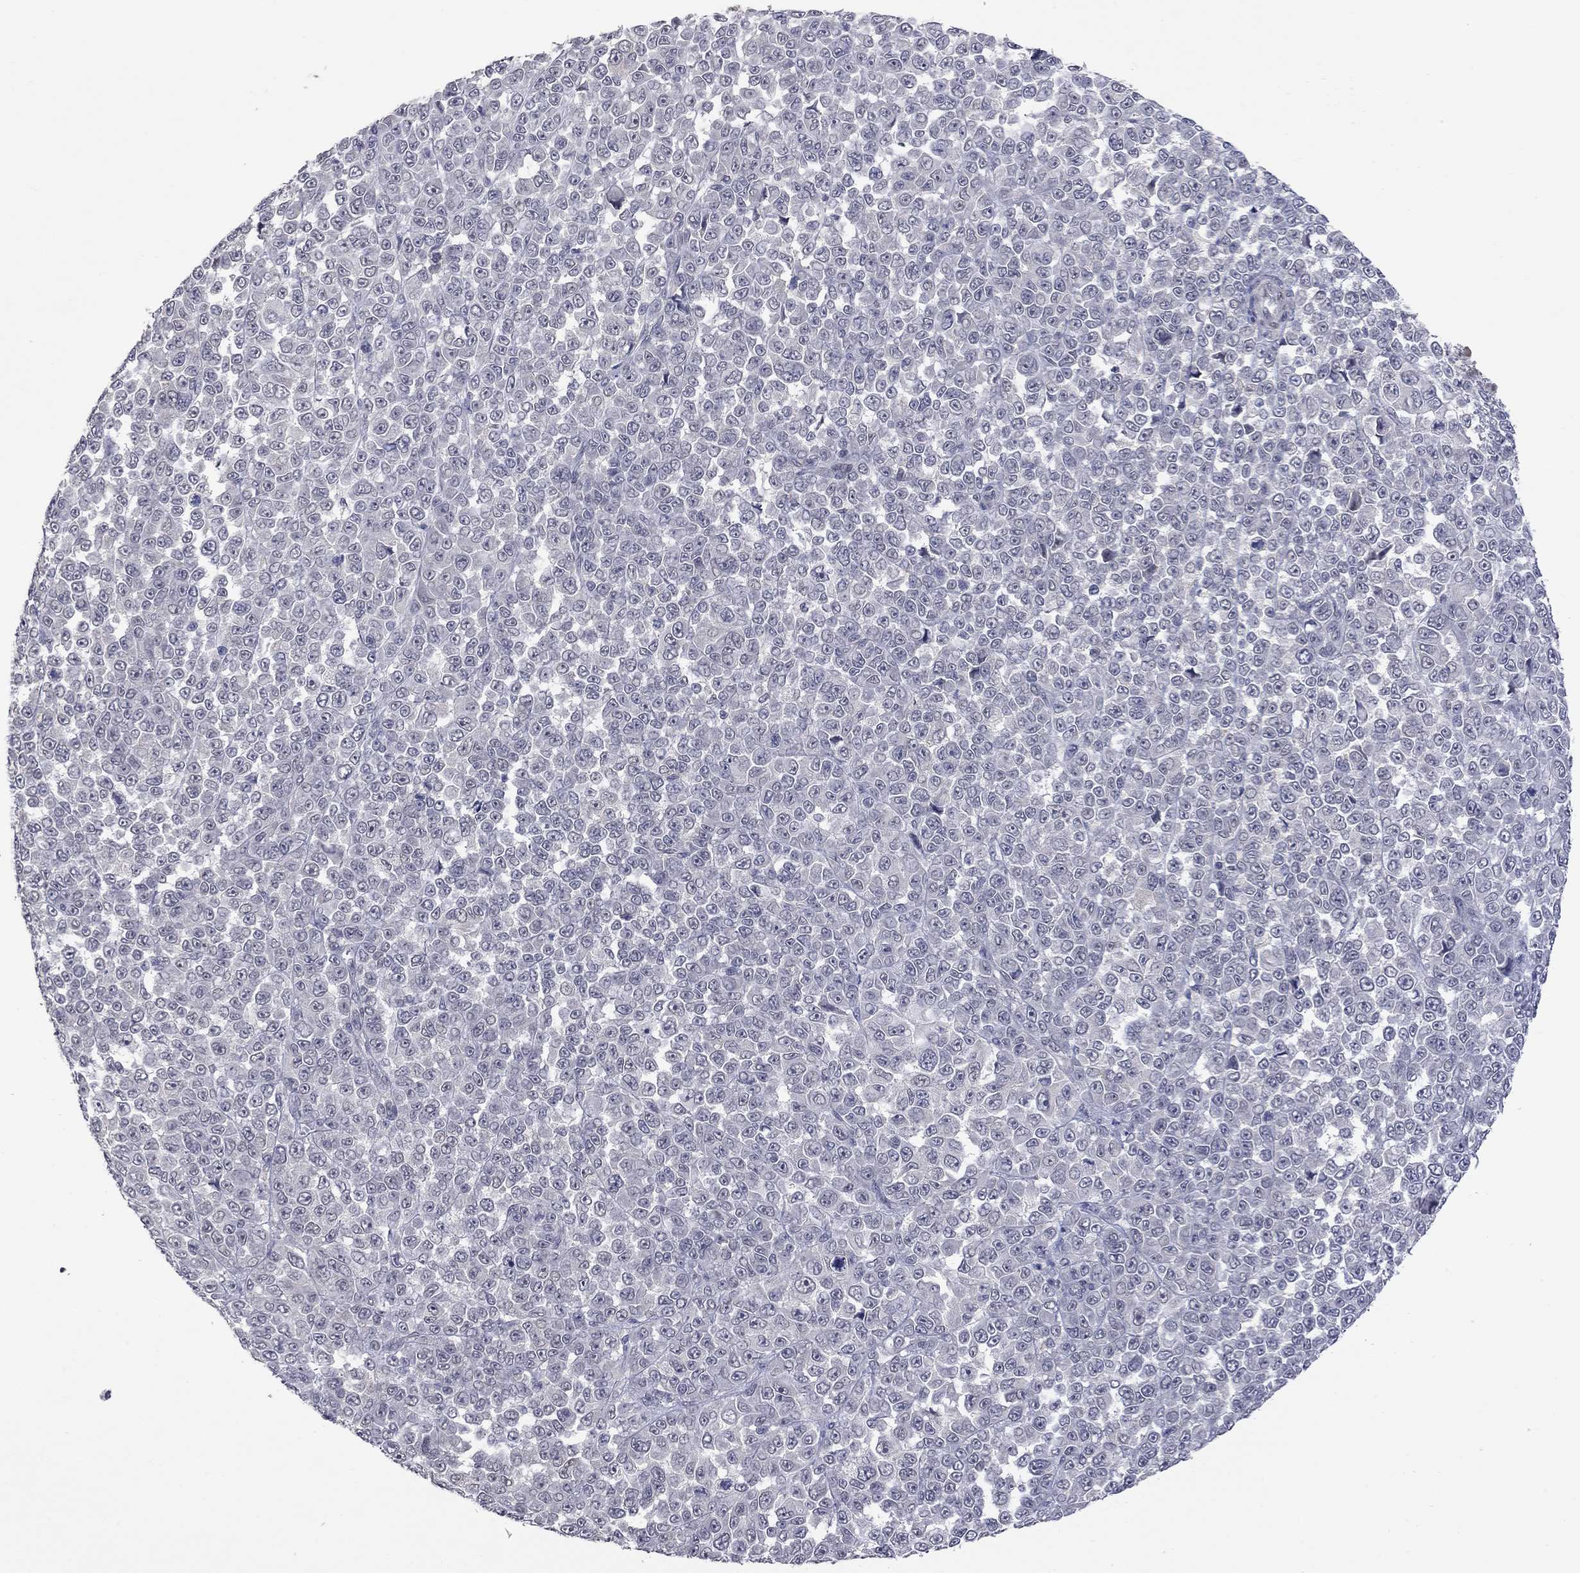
{"staining": {"intensity": "negative", "quantity": "none", "location": "none"}, "tissue": "melanoma", "cell_type": "Tumor cells", "image_type": "cancer", "snomed": [{"axis": "morphology", "description": "Malignant melanoma, NOS"}, {"axis": "topography", "description": "Skin"}], "caption": "IHC of melanoma exhibits no positivity in tumor cells.", "gene": "FABP12", "patient": {"sex": "female", "age": 95}}